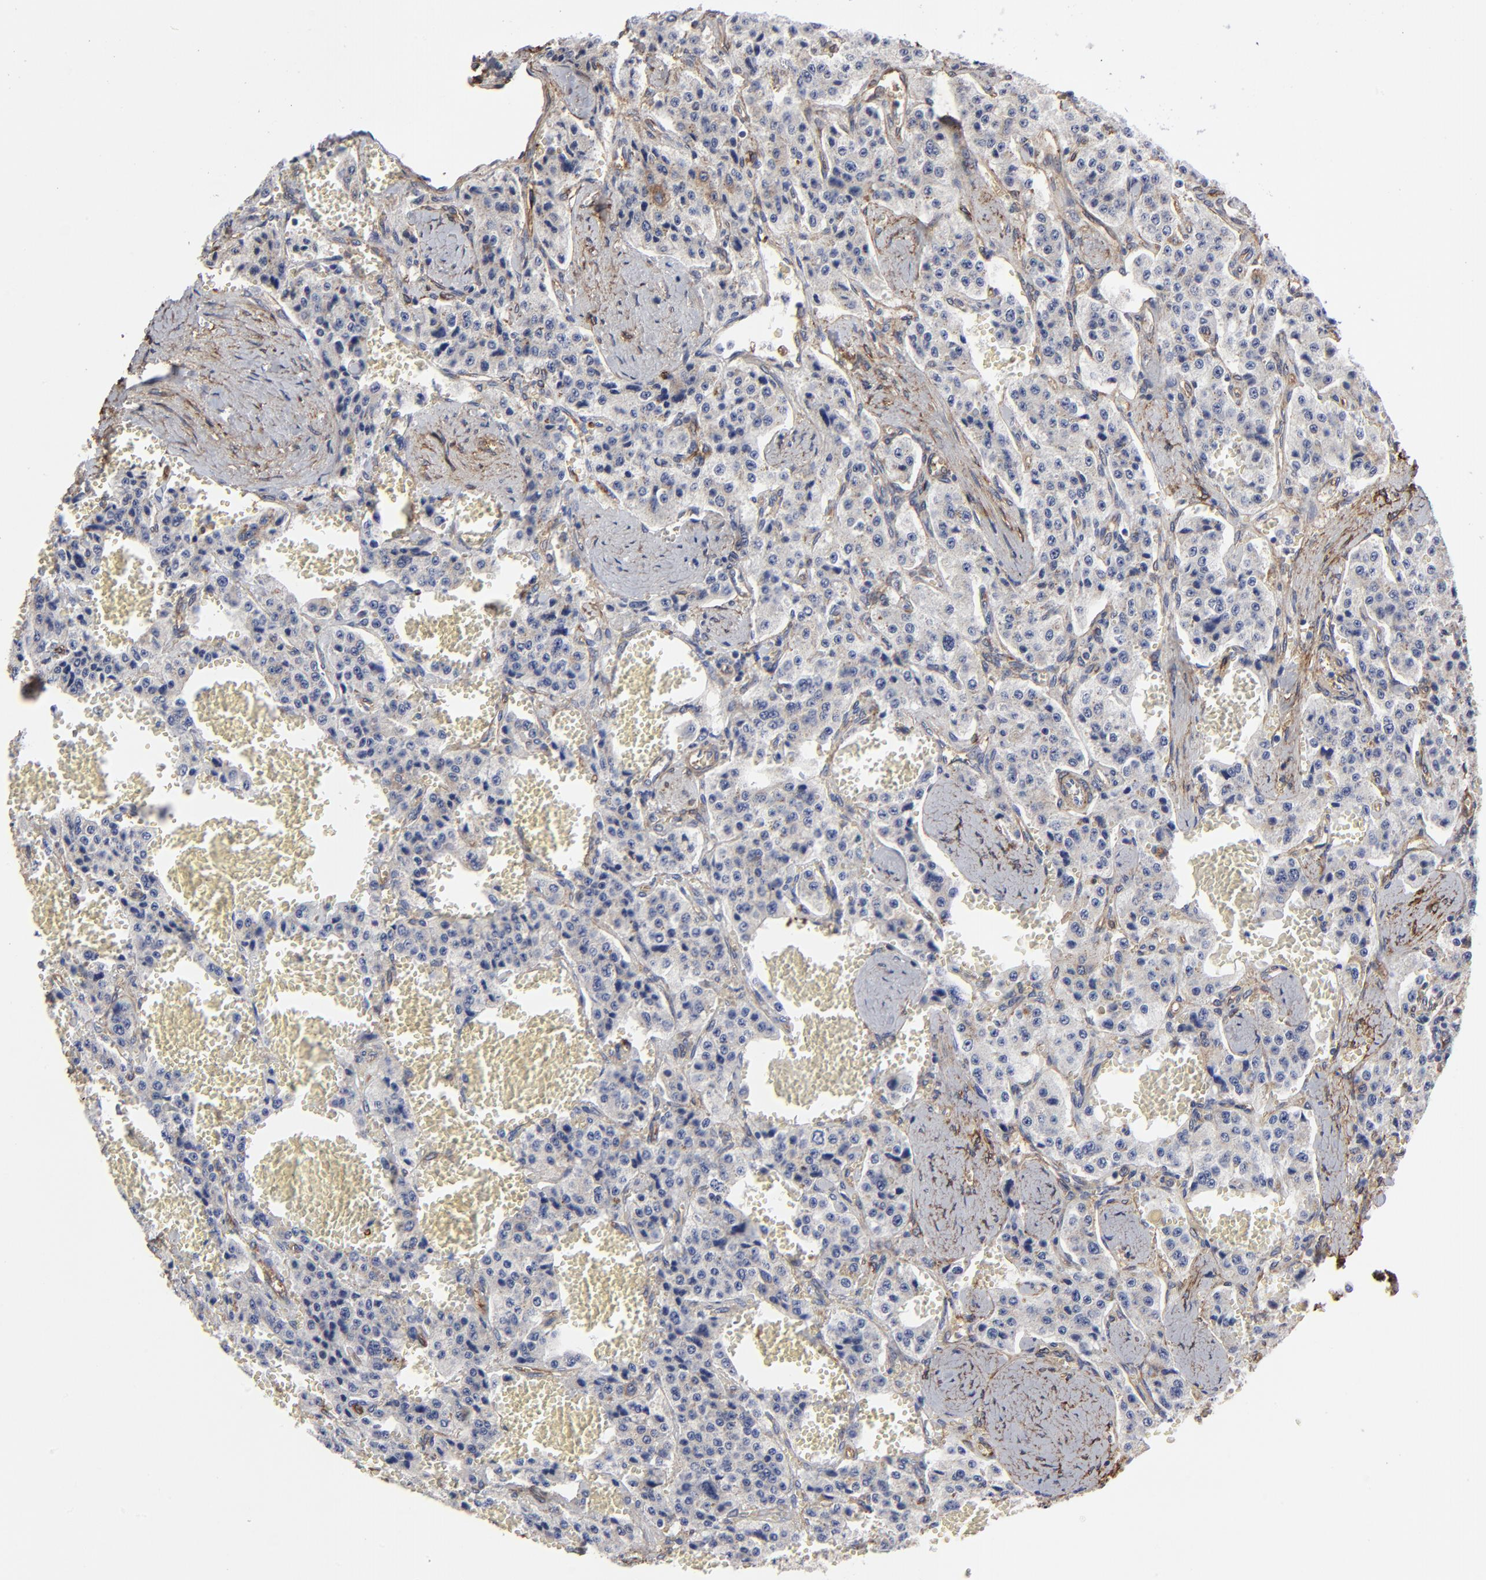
{"staining": {"intensity": "negative", "quantity": "none", "location": "none"}, "tissue": "carcinoid", "cell_type": "Tumor cells", "image_type": "cancer", "snomed": [{"axis": "morphology", "description": "Carcinoid, malignant, NOS"}, {"axis": "topography", "description": "Small intestine"}], "caption": "A photomicrograph of carcinoid (malignant) stained for a protein exhibits no brown staining in tumor cells. (Brightfield microscopy of DAB IHC at high magnification).", "gene": "CILP", "patient": {"sex": "male", "age": 52}}